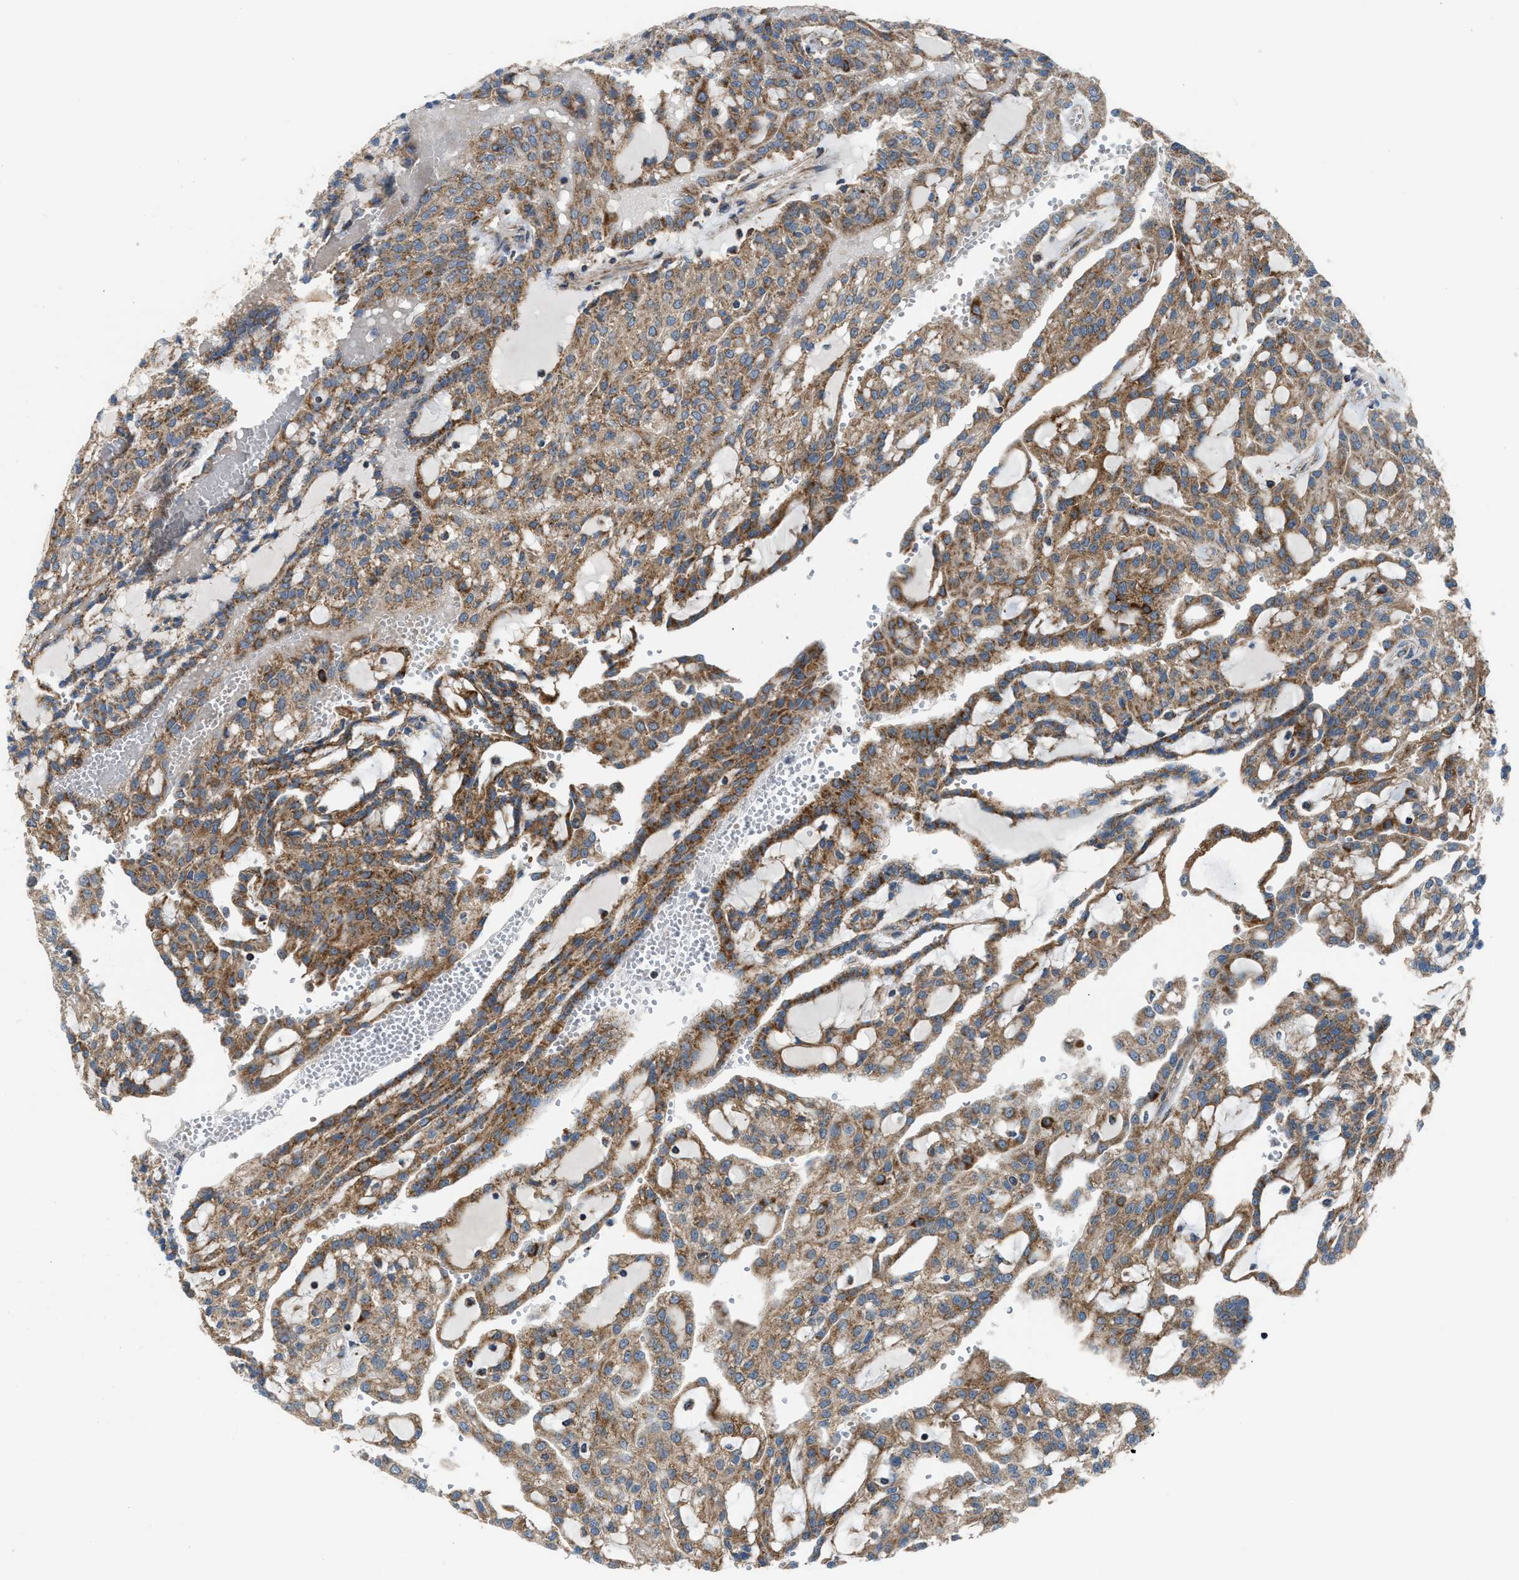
{"staining": {"intensity": "moderate", "quantity": ">75%", "location": "cytoplasmic/membranous"}, "tissue": "renal cancer", "cell_type": "Tumor cells", "image_type": "cancer", "snomed": [{"axis": "morphology", "description": "Adenocarcinoma, NOS"}, {"axis": "topography", "description": "Kidney"}], "caption": "Immunohistochemistry micrograph of human renal adenocarcinoma stained for a protein (brown), which demonstrates medium levels of moderate cytoplasmic/membranous positivity in about >75% of tumor cells.", "gene": "SLC10A3", "patient": {"sex": "male", "age": 63}}